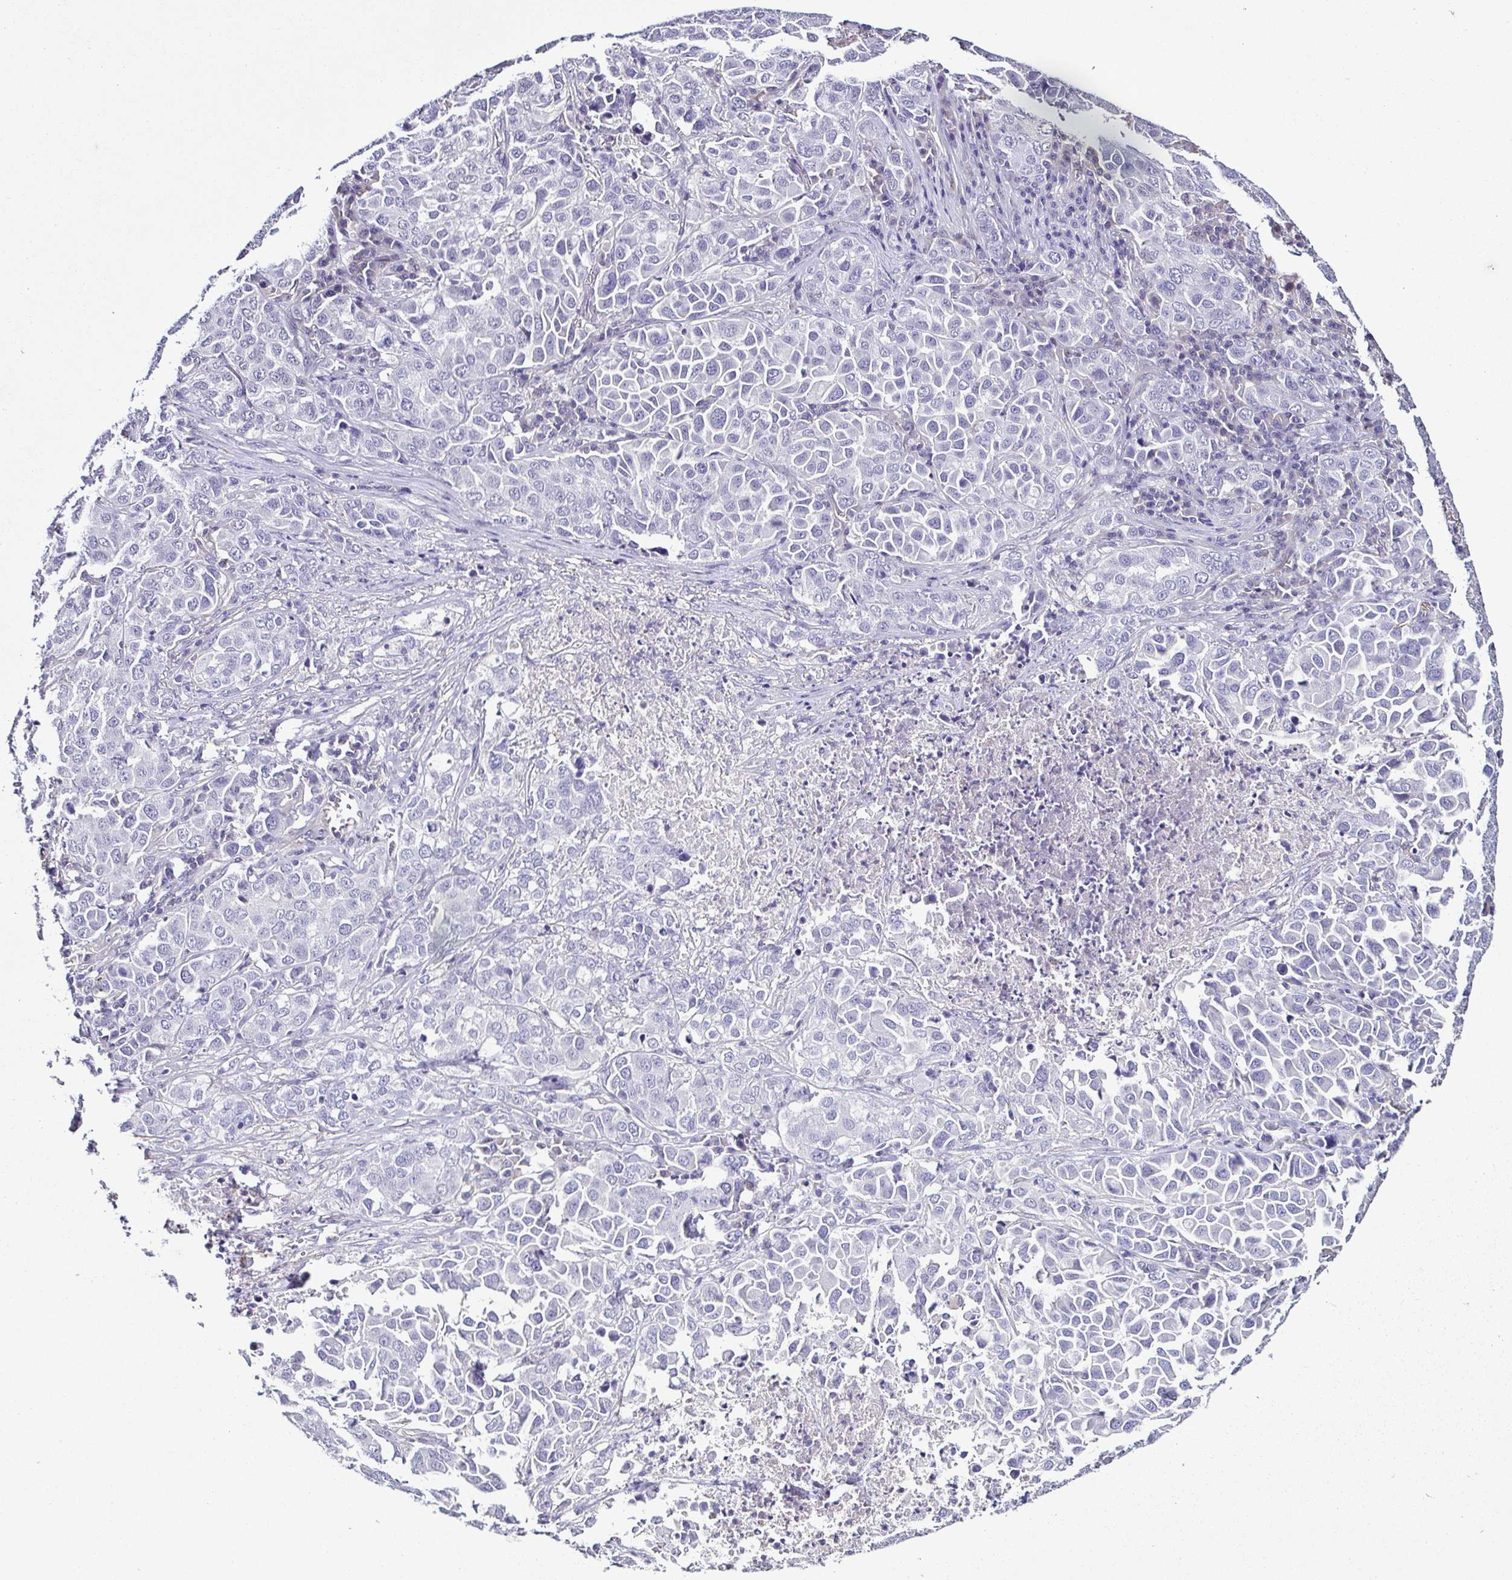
{"staining": {"intensity": "negative", "quantity": "none", "location": "none"}, "tissue": "lung cancer", "cell_type": "Tumor cells", "image_type": "cancer", "snomed": [{"axis": "morphology", "description": "Adenocarcinoma, NOS"}, {"axis": "morphology", "description": "Adenocarcinoma, metastatic, NOS"}, {"axis": "topography", "description": "Lymph node"}, {"axis": "topography", "description": "Lung"}], "caption": "Immunohistochemistry (IHC) photomicrograph of neoplastic tissue: lung cancer (metastatic adenocarcinoma) stained with DAB shows no significant protein positivity in tumor cells. The staining is performed using DAB (3,3'-diaminobenzidine) brown chromogen with nuclei counter-stained in using hematoxylin.", "gene": "TNNT2", "patient": {"sex": "female", "age": 65}}